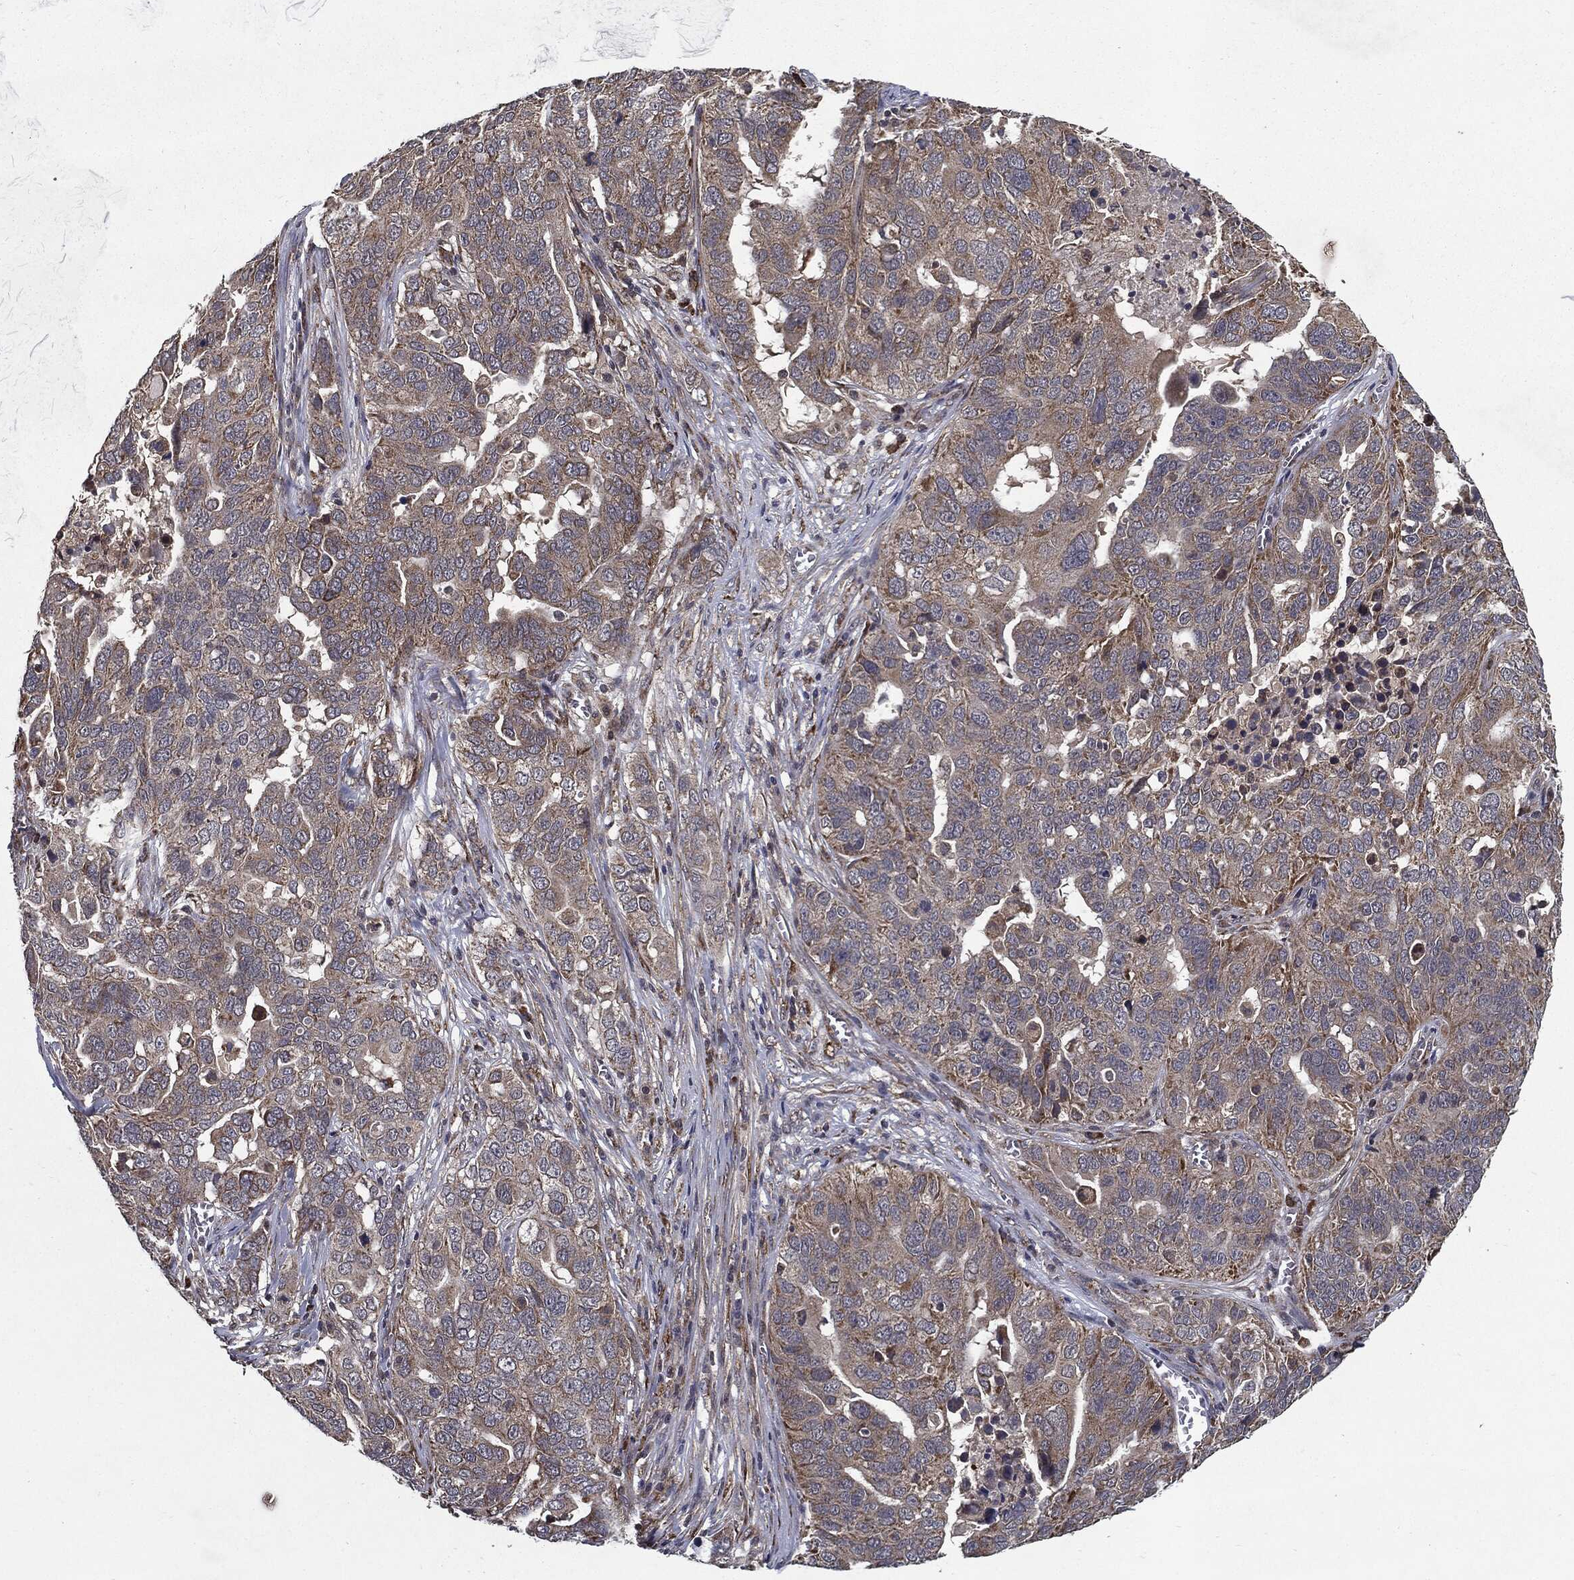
{"staining": {"intensity": "moderate", "quantity": "25%-75%", "location": "cytoplasmic/membranous"}, "tissue": "ovarian cancer", "cell_type": "Tumor cells", "image_type": "cancer", "snomed": [{"axis": "morphology", "description": "Carcinoma, endometroid"}, {"axis": "topography", "description": "Soft tissue"}, {"axis": "topography", "description": "Ovary"}], "caption": "A photomicrograph of endometroid carcinoma (ovarian) stained for a protein shows moderate cytoplasmic/membranous brown staining in tumor cells.", "gene": "HDAC5", "patient": {"sex": "female", "age": 52}}